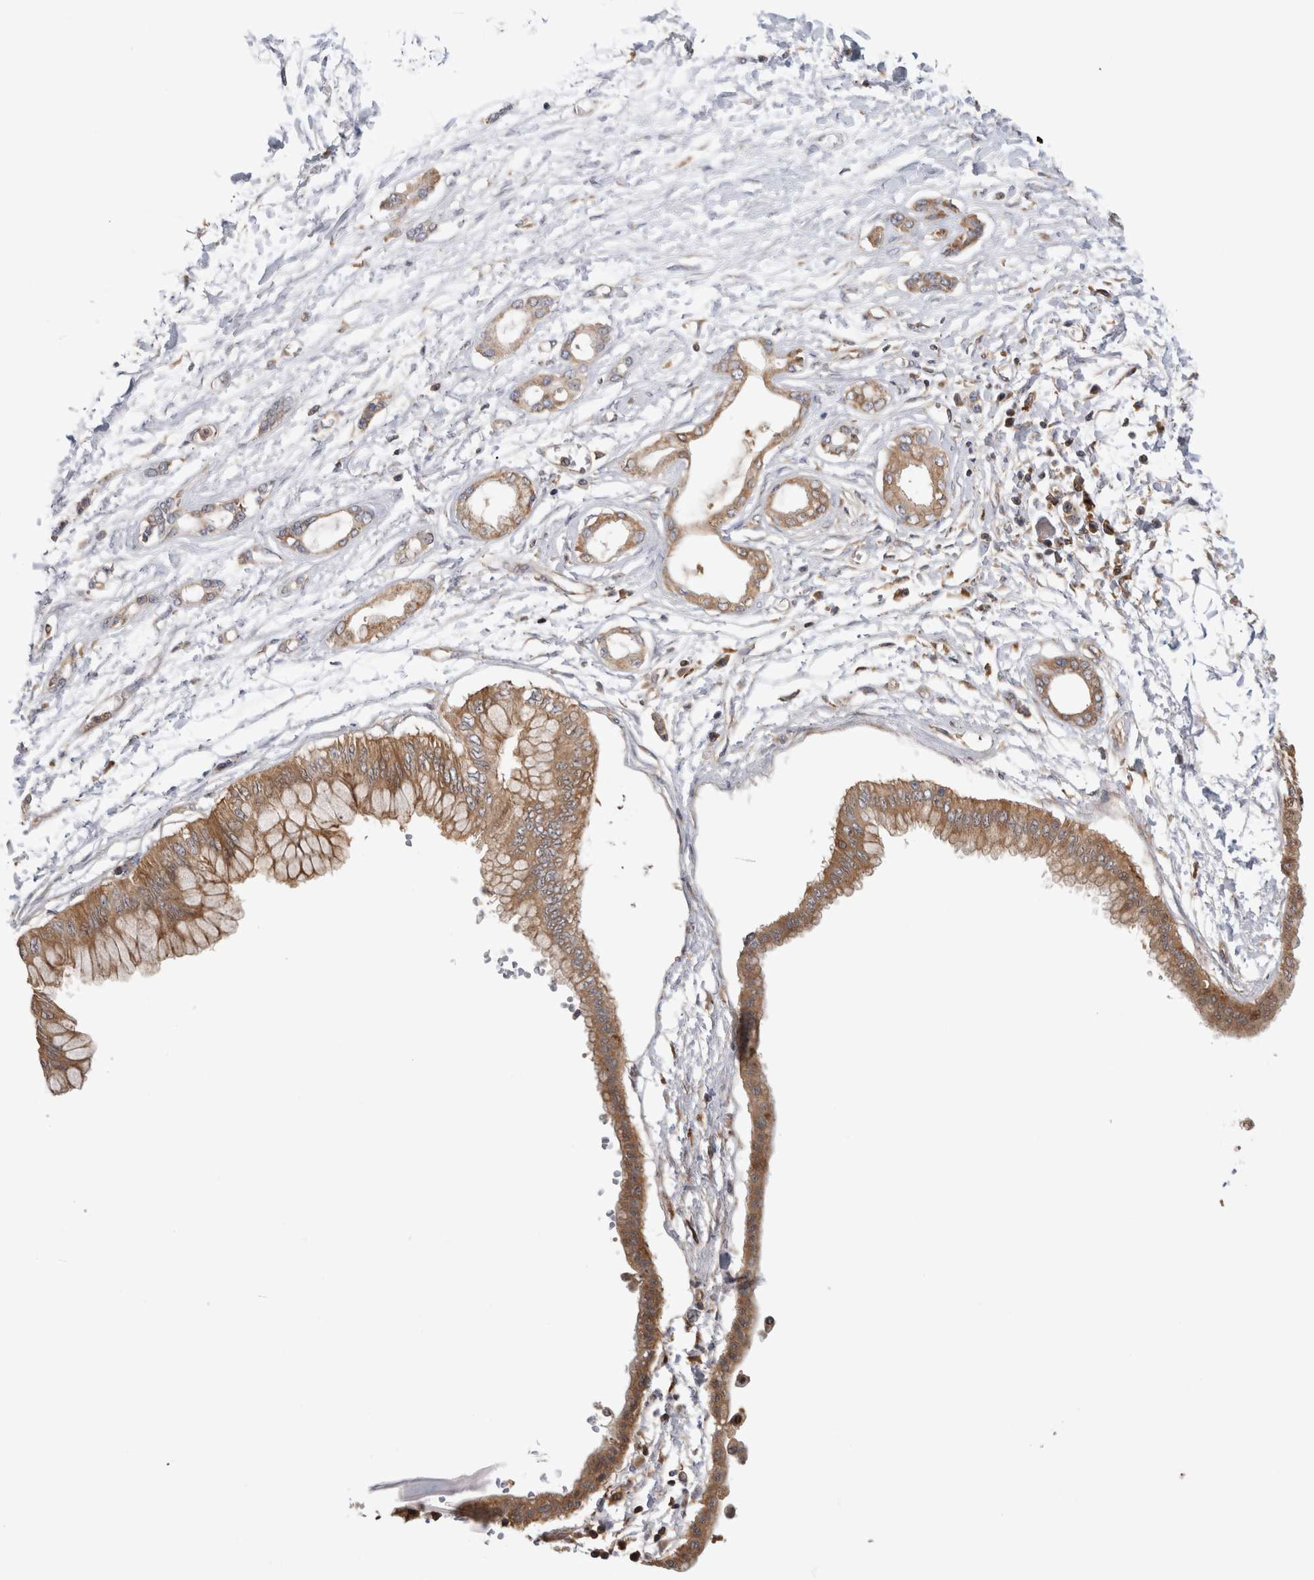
{"staining": {"intensity": "moderate", "quantity": ">75%", "location": "cytoplasmic/membranous"}, "tissue": "pancreatic cancer", "cell_type": "Tumor cells", "image_type": "cancer", "snomed": [{"axis": "morphology", "description": "Adenocarcinoma, NOS"}, {"axis": "topography", "description": "Pancreas"}], "caption": "This histopathology image exhibits pancreatic adenocarcinoma stained with immunohistochemistry (IHC) to label a protein in brown. The cytoplasmic/membranous of tumor cells show moderate positivity for the protein. Nuclei are counter-stained blue.", "gene": "GRIK2", "patient": {"sex": "male", "age": 56}}